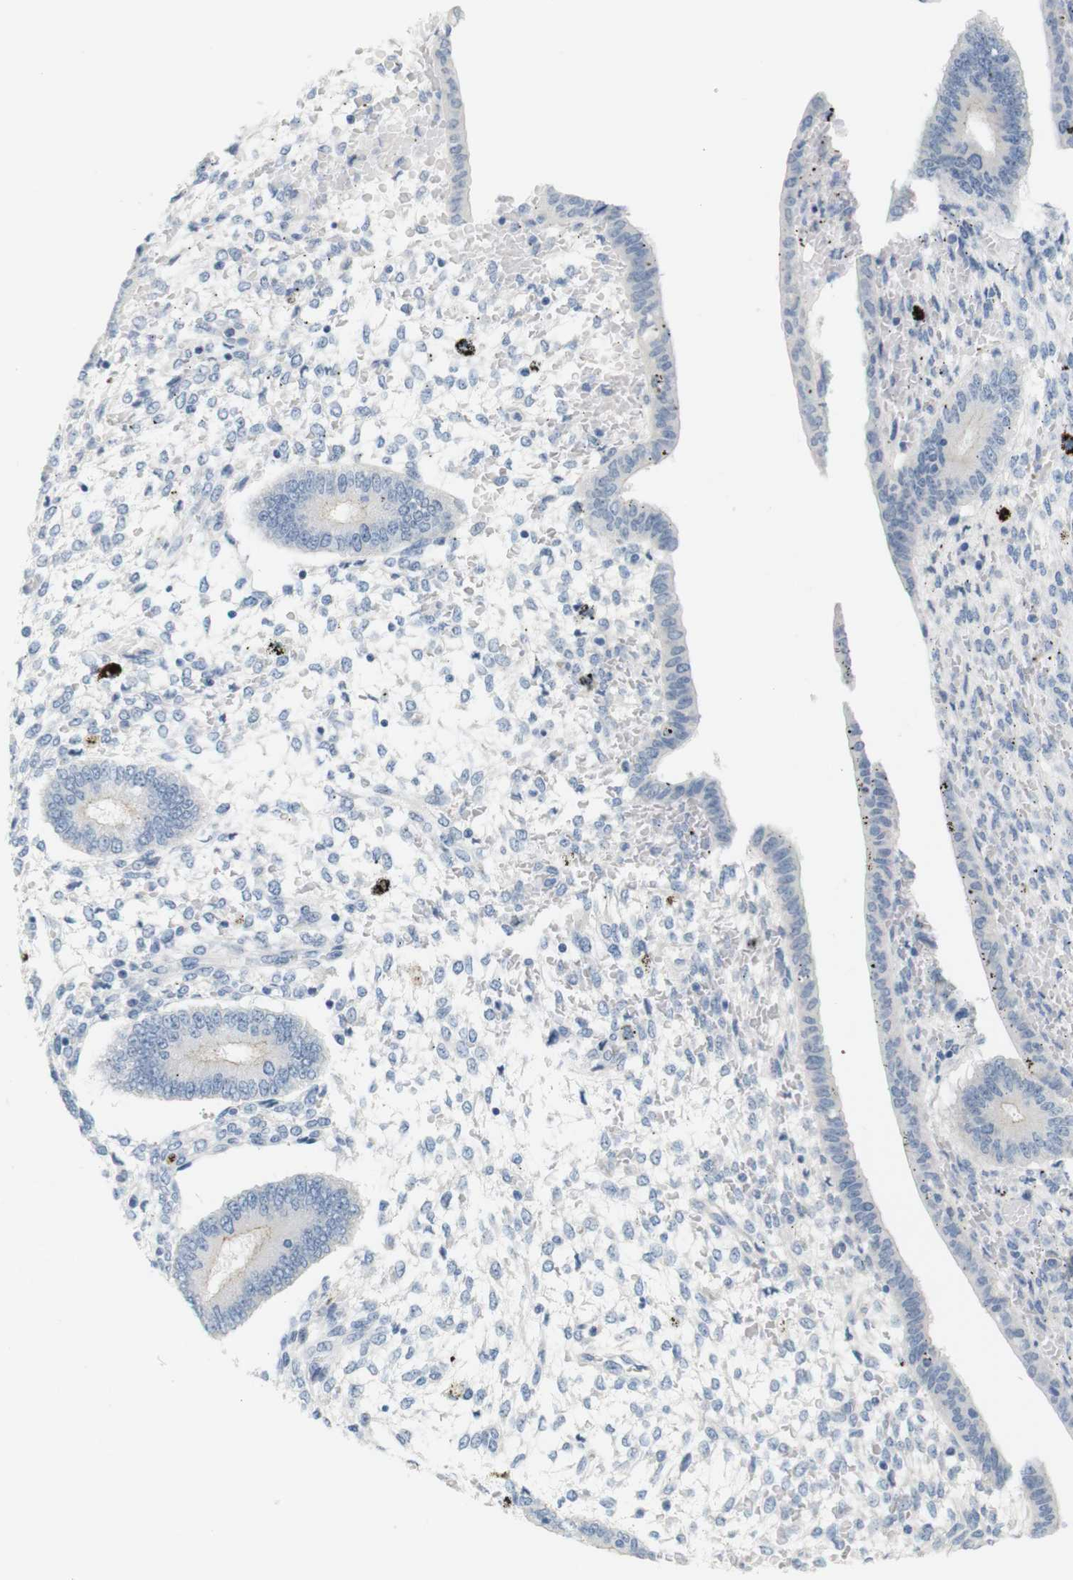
{"staining": {"intensity": "negative", "quantity": "none", "location": "none"}, "tissue": "endometrium", "cell_type": "Cells in endometrial stroma", "image_type": "normal", "snomed": [{"axis": "morphology", "description": "Normal tissue, NOS"}, {"axis": "topography", "description": "Endometrium"}], "caption": "The micrograph shows no significant staining in cells in endometrial stroma of endometrium.", "gene": "HRH2", "patient": {"sex": "female", "age": 42}}